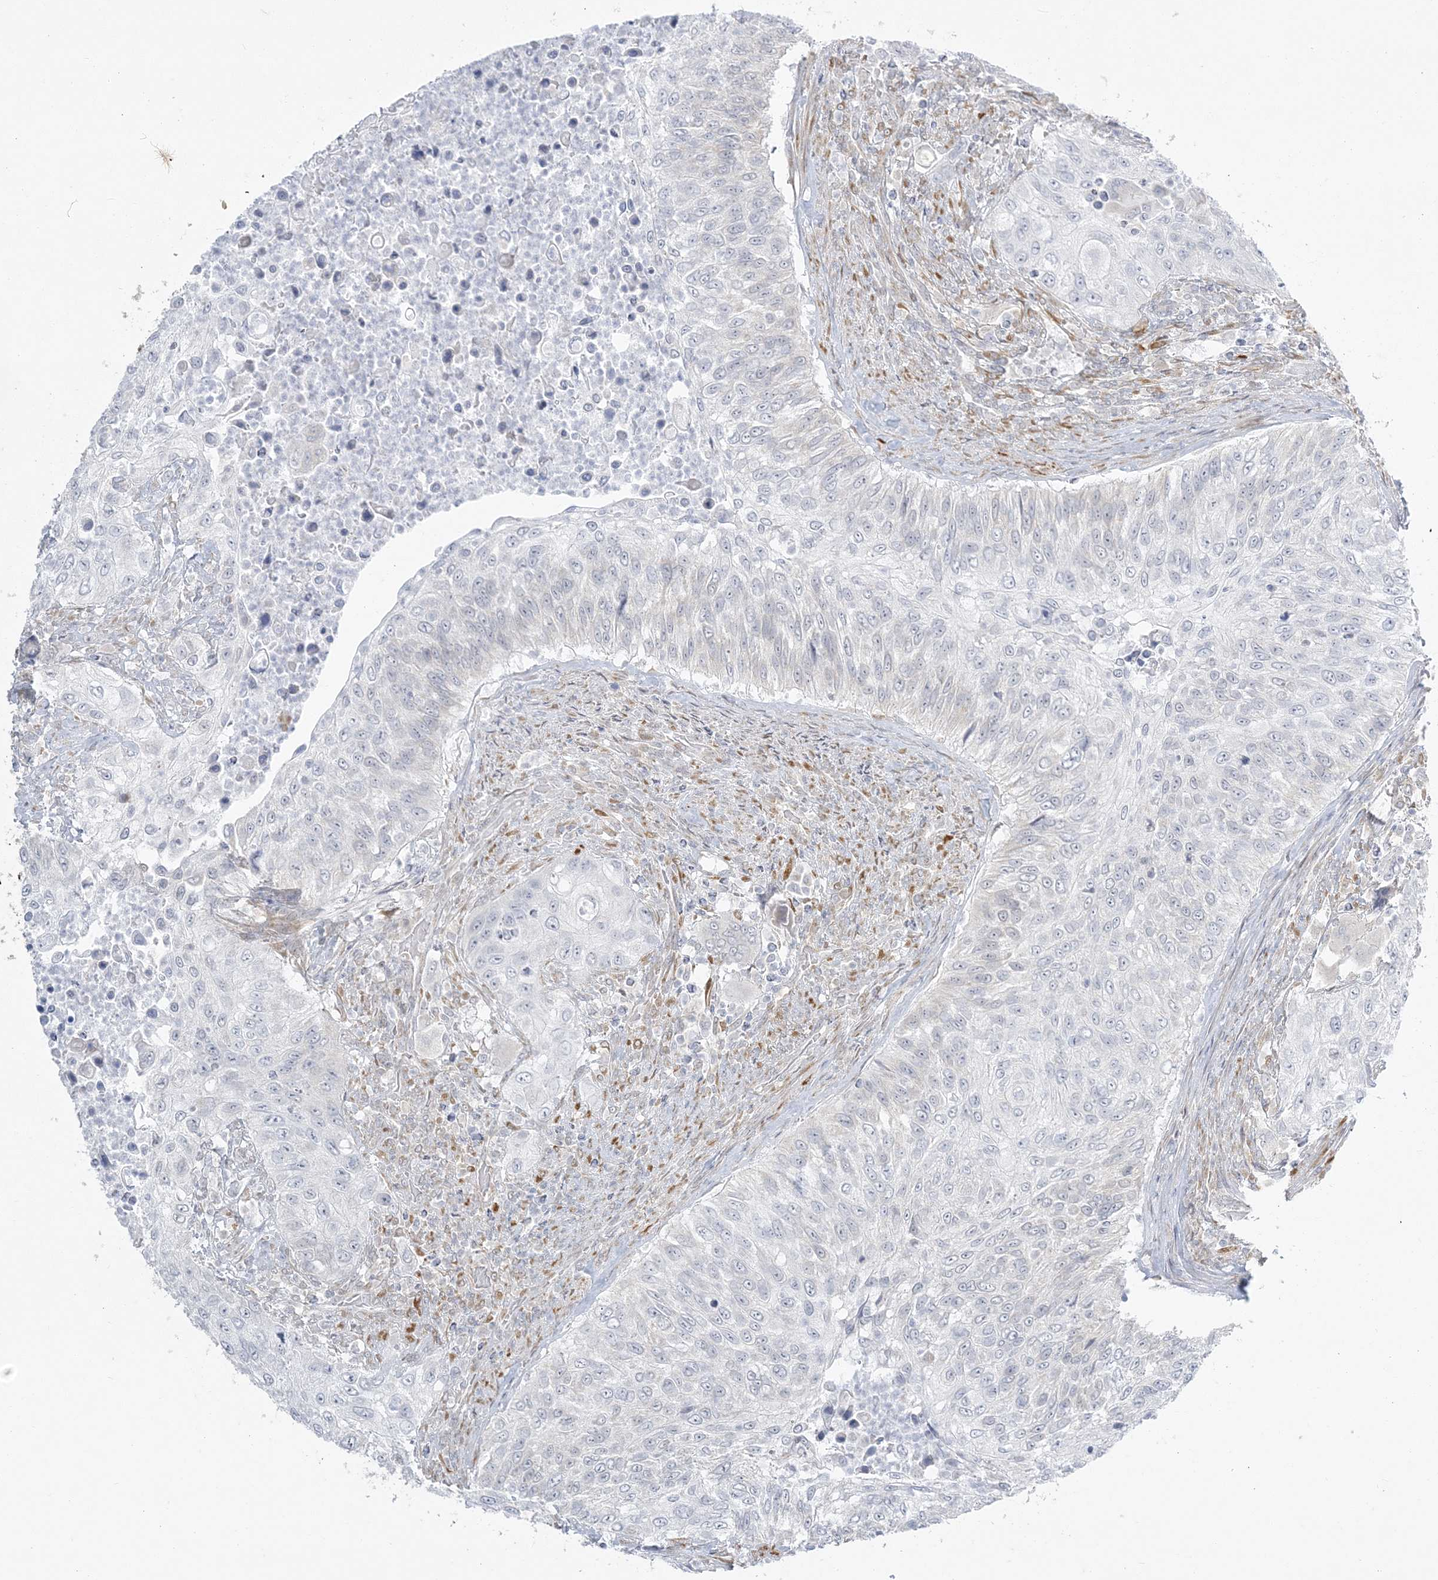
{"staining": {"intensity": "negative", "quantity": "none", "location": "none"}, "tissue": "urothelial cancer", "cell_type": "Tumor cells", "image_type": "cancer", "snomed": [{"axis": "morphology", "description": "Urothelial carcinoma, High grade"}, {"axis": "topography", "description": "Urinary bladder"}], "caption": "Micrograph shows no significant protein staining in tumor cells of high-grade urothelial carcinoma.", "gene": "ZC3H6", "patient": {"sex": "female", "age": 60}}